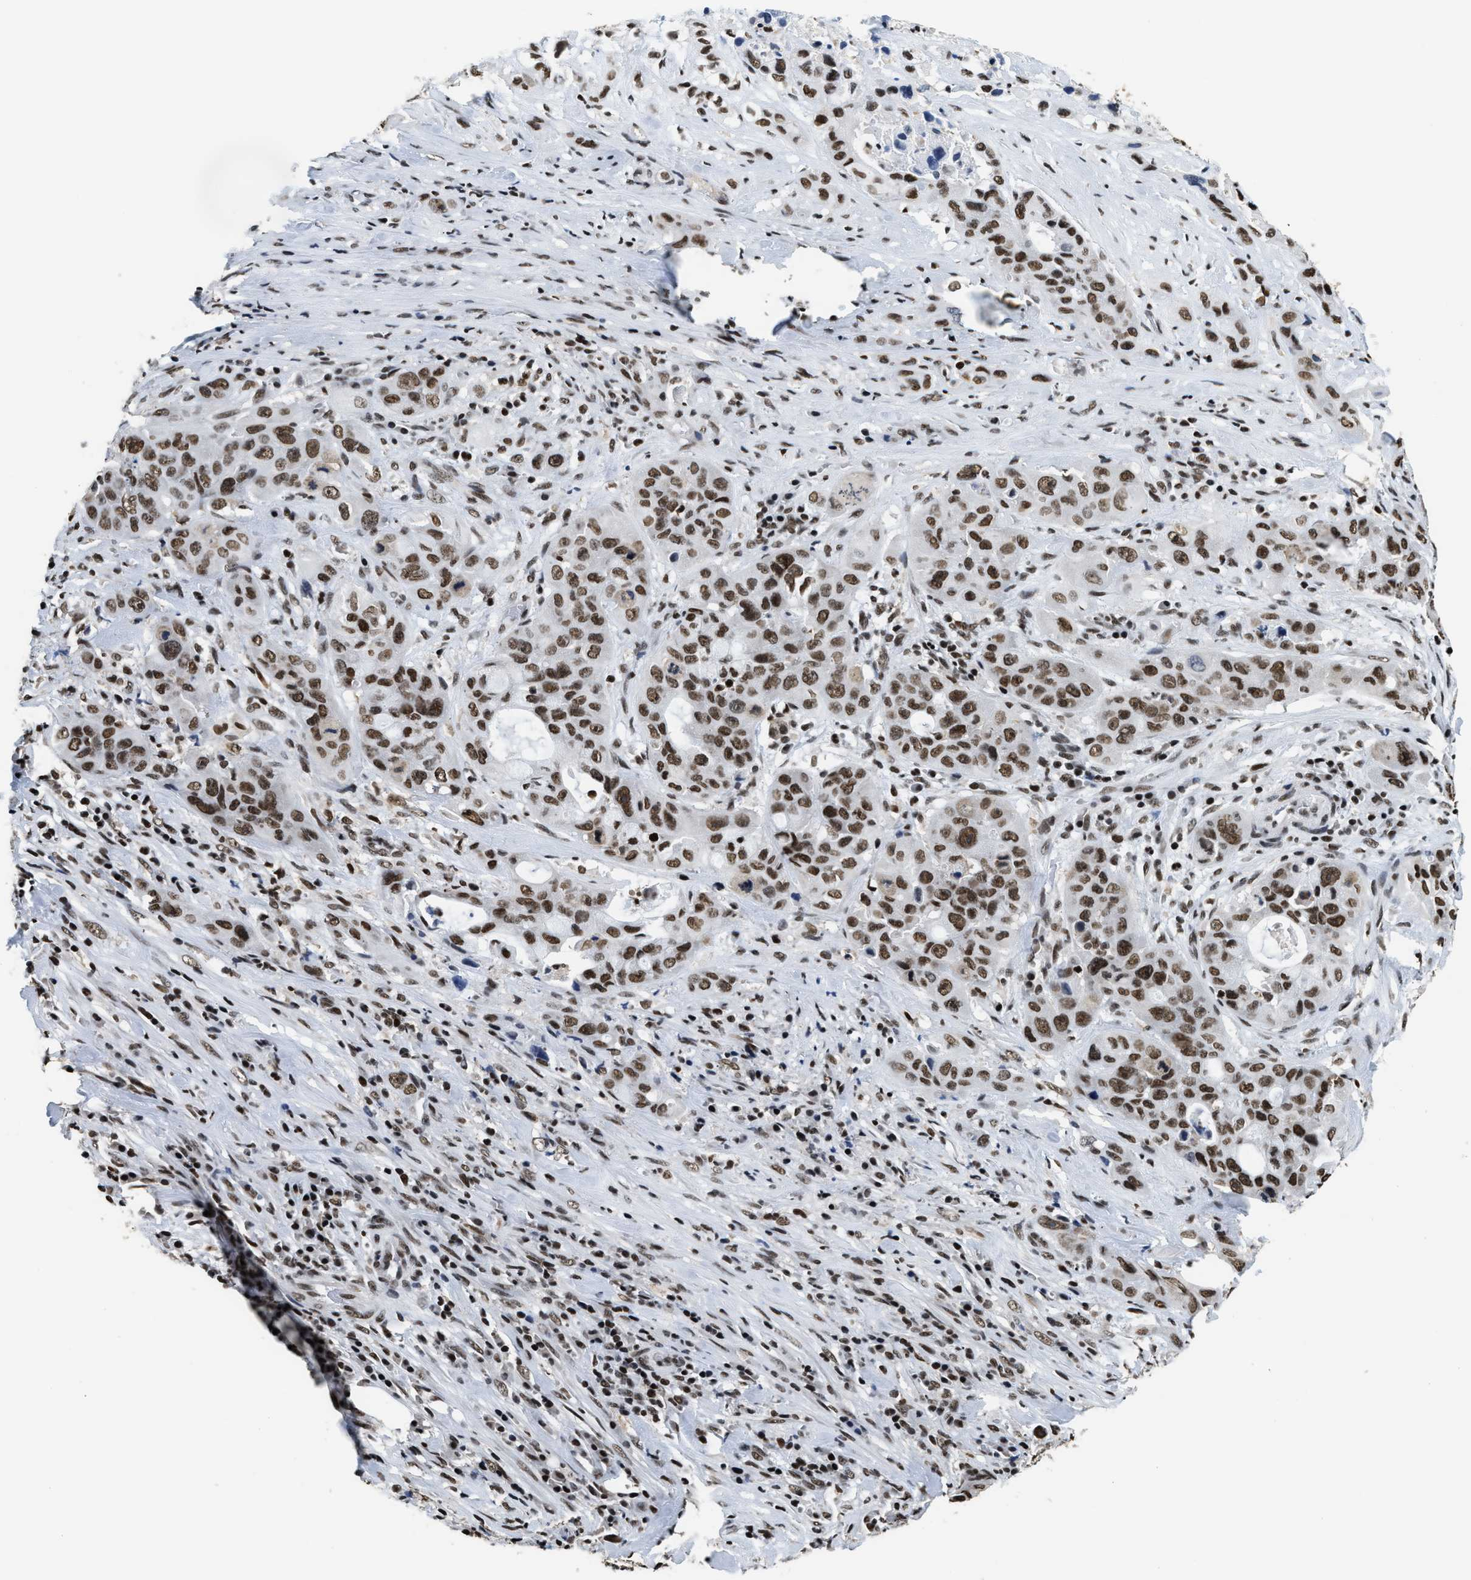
{"staining": {"intensity": "moderate", "quantity": ">75%", "location": "nuclear"}, "tissue": "pancreatic cancer", "cell_type": "Tumor cells", "image_type": "cancer", "snomed": [{"axis": "morphology", "description": "Adenocarcinoma, NOS"}, {"axis": "topography", "description": "Pancreas"}], "caption": "Pancreatic cancer (adenocarcinoma) was stained to show a protein in brown. There is medium levels of moderate nuclear staining in about >75% of tumor cells.", "gene": "RAD21", "patient": {"sex": "male", "age": 53}}